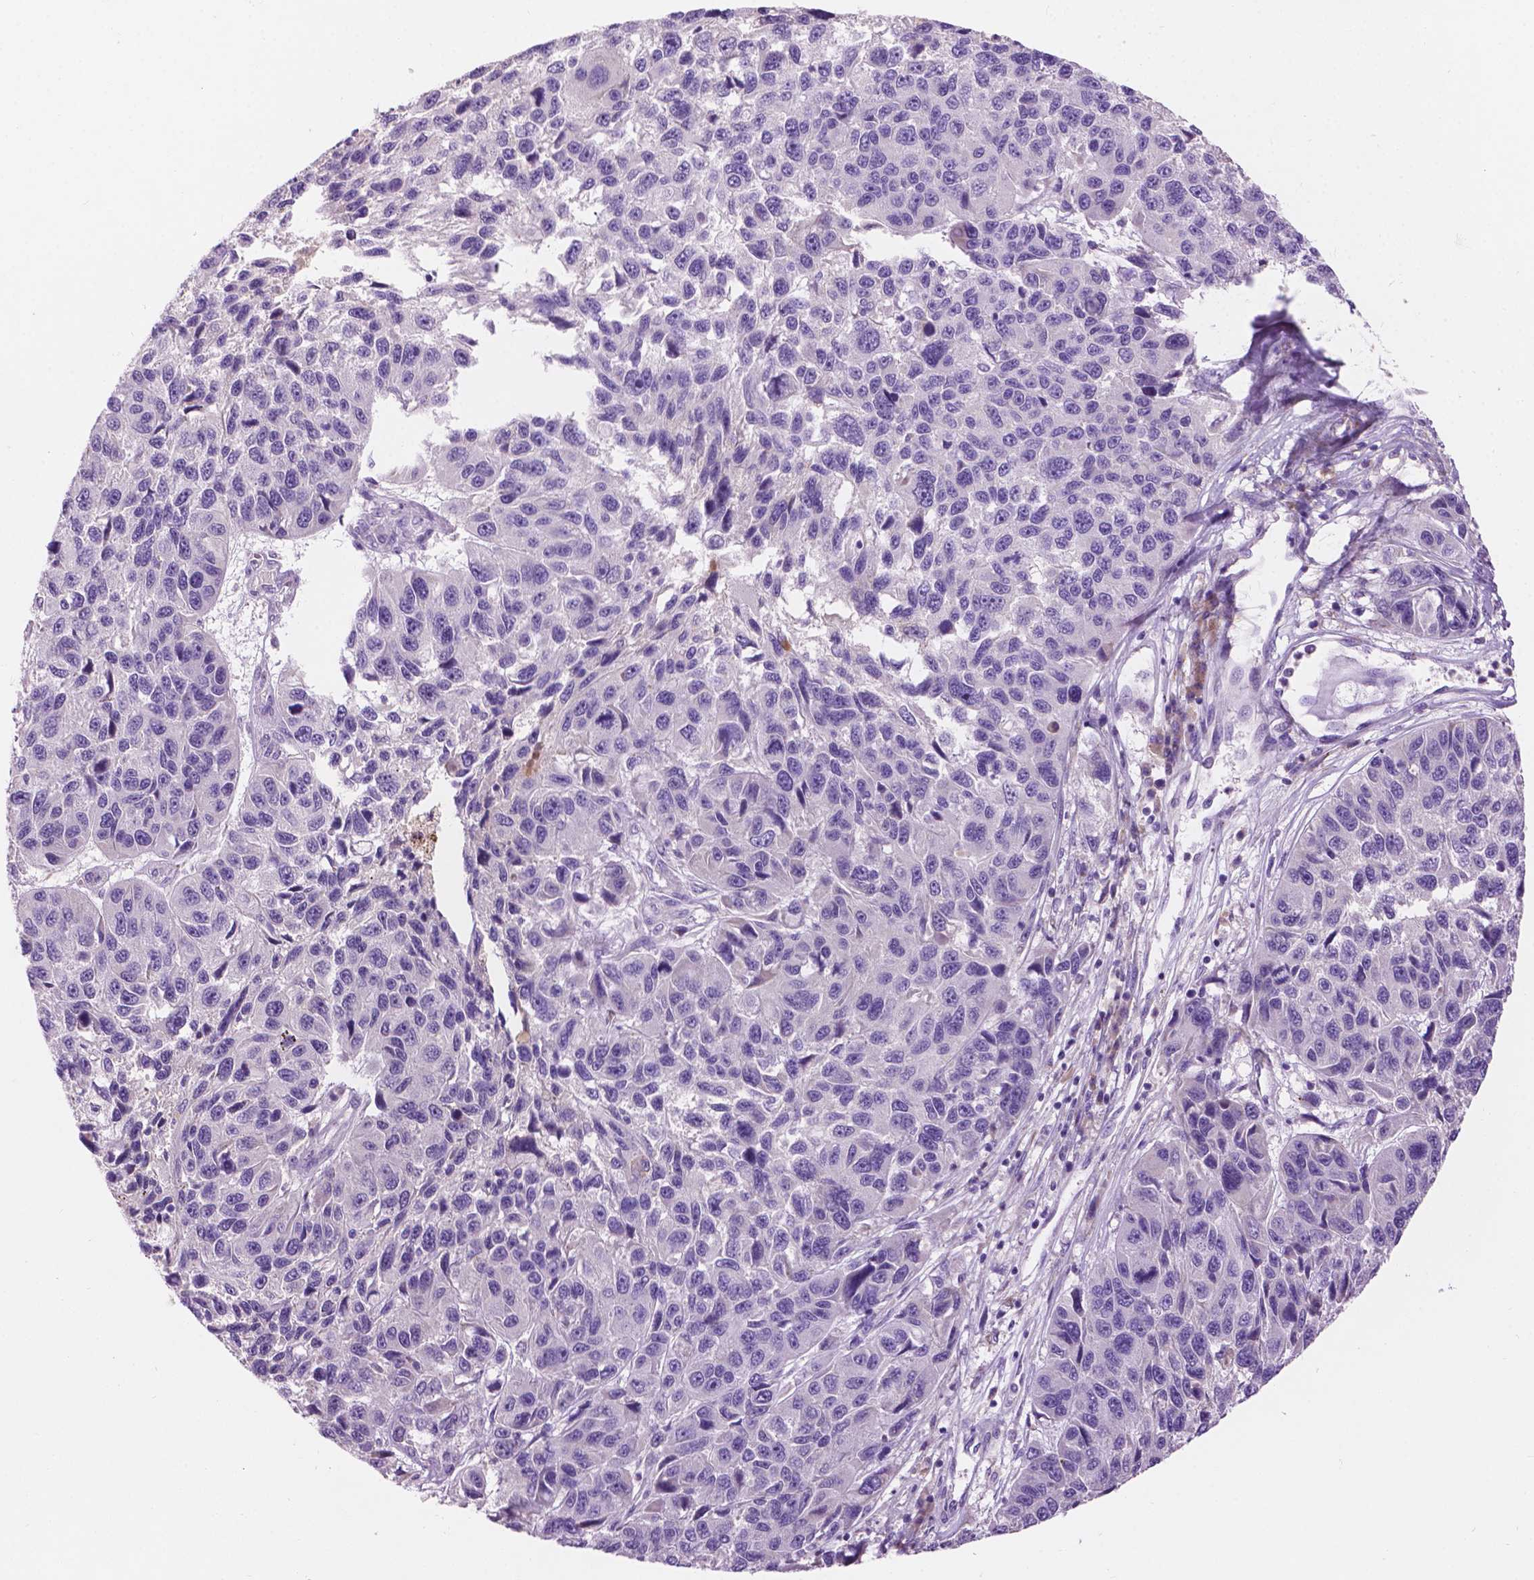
{"staining": {"intensity": "negative", "quantity": "none", "location": "none"}, "tissue": "melanoma", "cell_type": "Tumor cells", "image_type": "cancer", "snomed": [{"axis": "morphology", "description": "Malignant melanoma, NOS"}, {"axis": "topography", "description": "Skin"}], "caption": "Tumor cells are negative for brown protein staining in melanoma.", "gene": "NOXO1", "patient": {"sex": "male", "age": 53}}